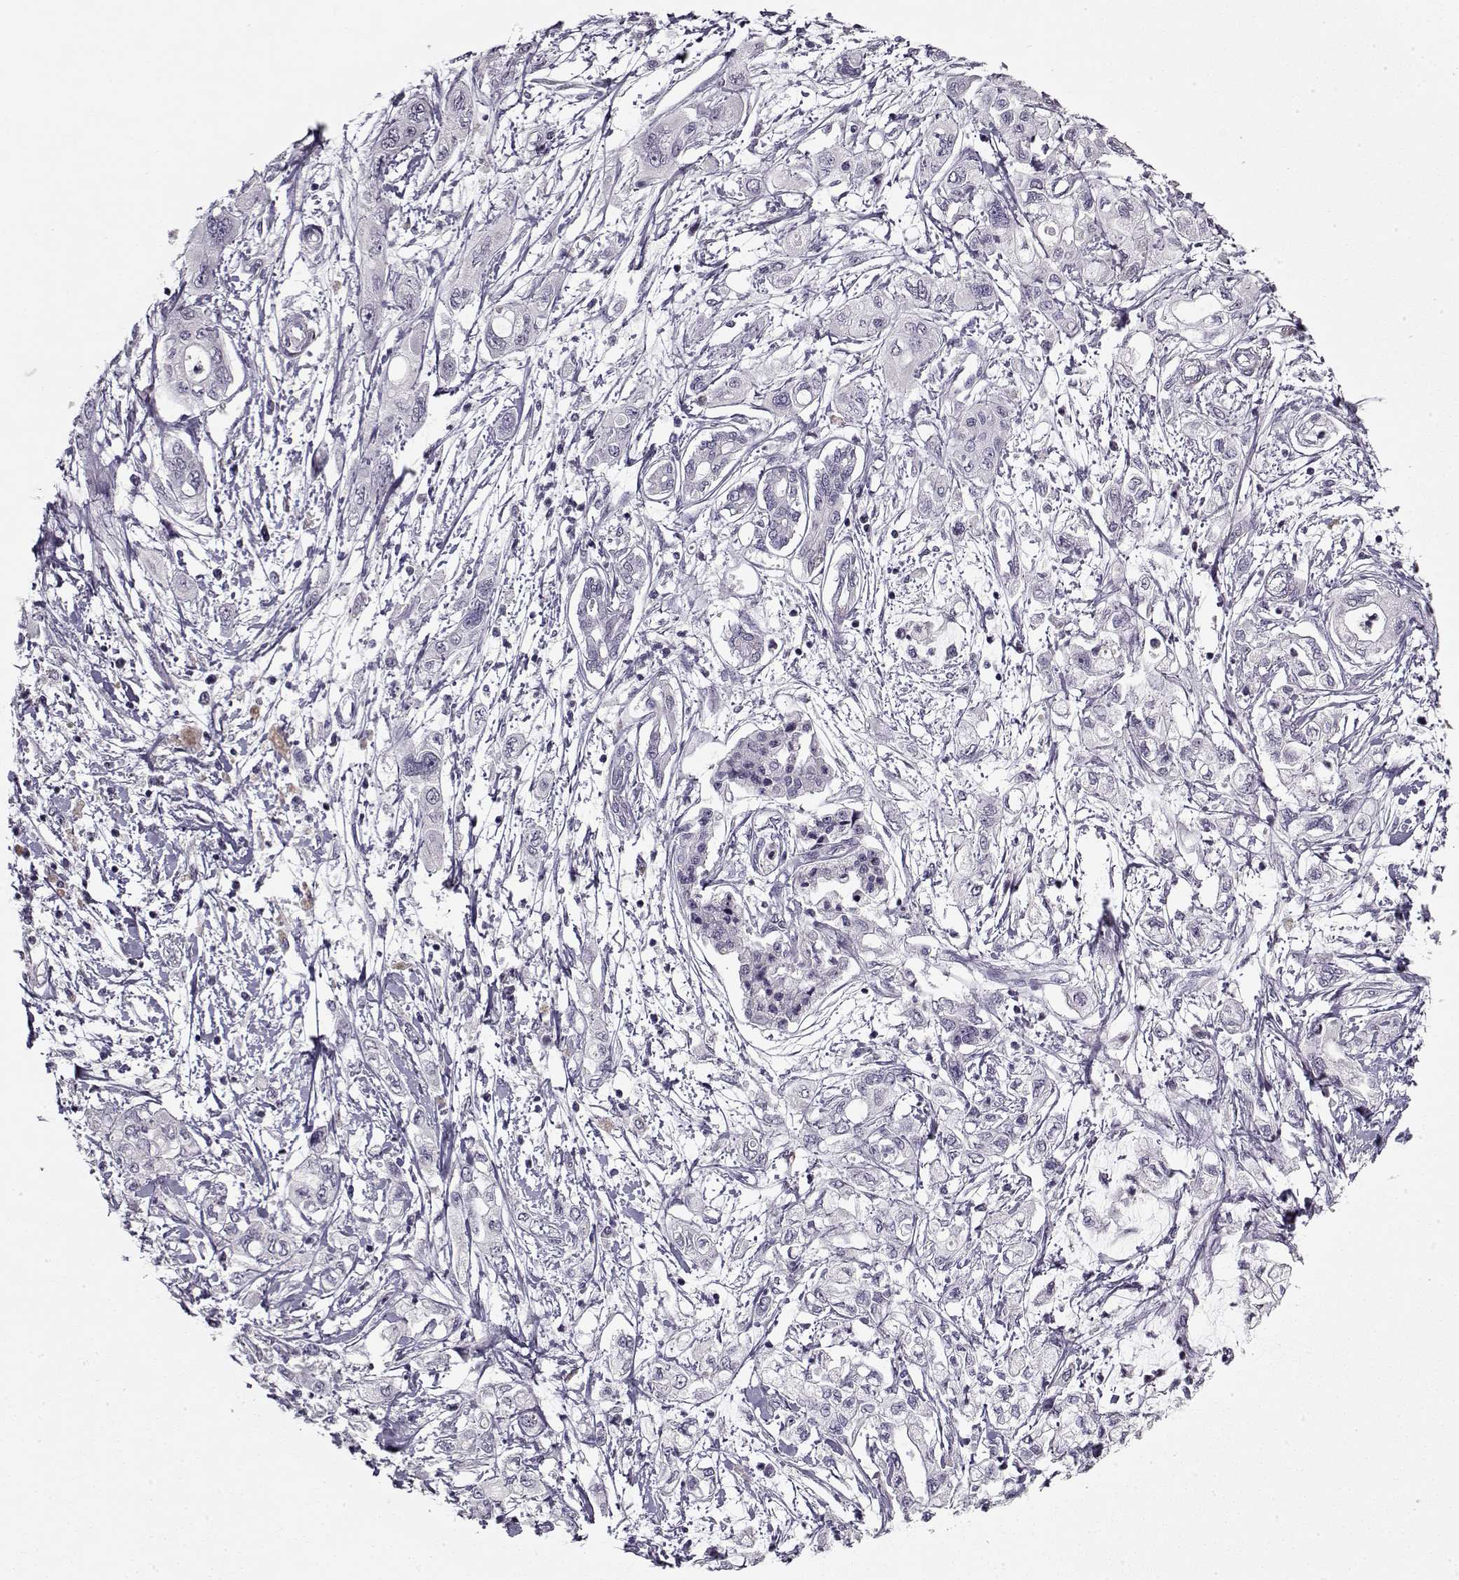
{"staining": {"intensity": "negative", "quantity": "none", "location": "none"}, "tissue": "pancreatic cancer", "cell_type": "Tumor cells", "image_type": "cancer", "snomed": [{"axis": "morphology", "description": "Adenocarcinoma, NOS"}, {"axis": "topography", "description": "Pancreas"}], "caption": "The histopathology image displays no staining of tumor cells in pancreatic cancer.", "gene": "KRT9", "patient": {"sex": "male", "age": 54}}